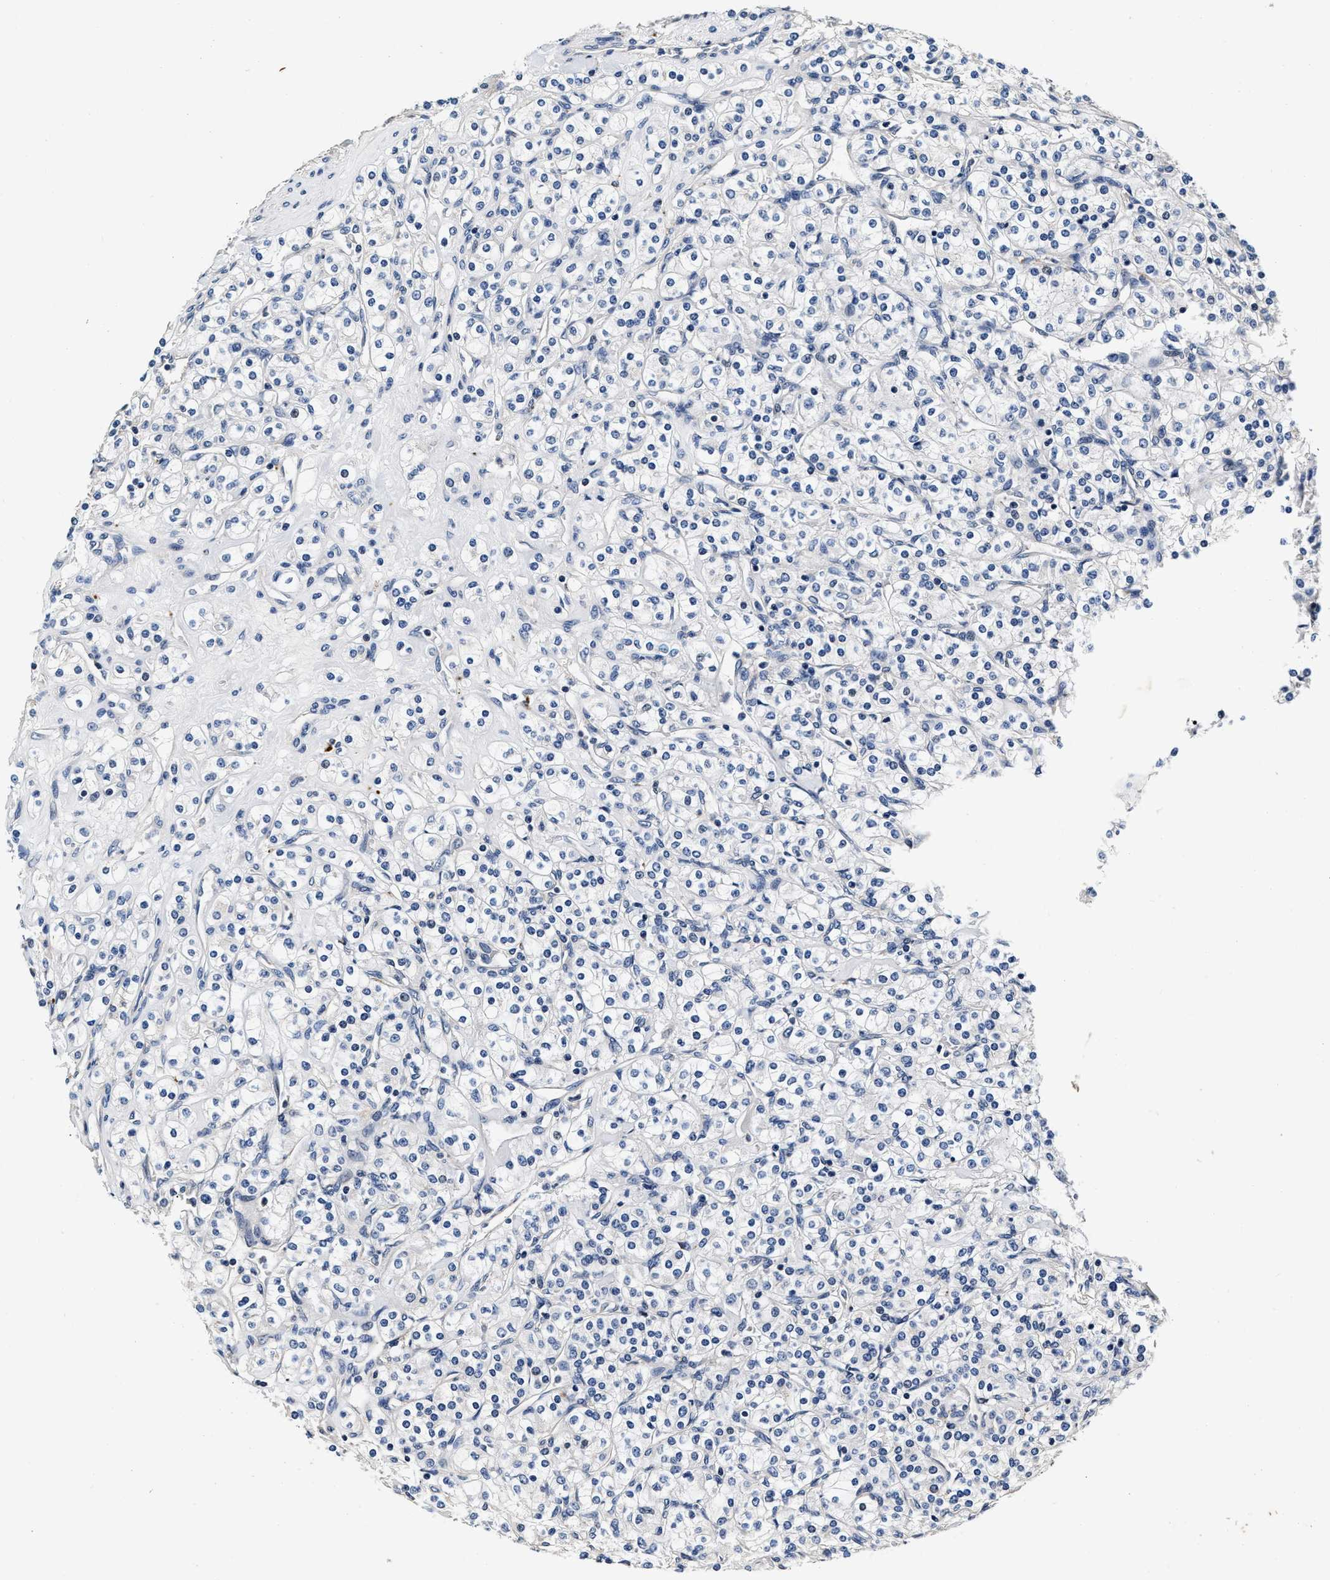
{"staining": {"intensity": "negative", "quantity": "none", "location": "none"}, "tissue": "renal cancer", "cell_type": "Tumor cells", "image_type": "cancer", "snomed": [{"axis": "morphology", "description": "Adenocarcinoma, NOS"}, {"axis": "topography", "description": "Kidney"}], "caption": "DAB immunohistochemical staining of human adenocarcinoma (renal) displays no significant expression in tumor cells.", "gene": "ABCG8", "patient": {"sex": "male", "age": 77}}